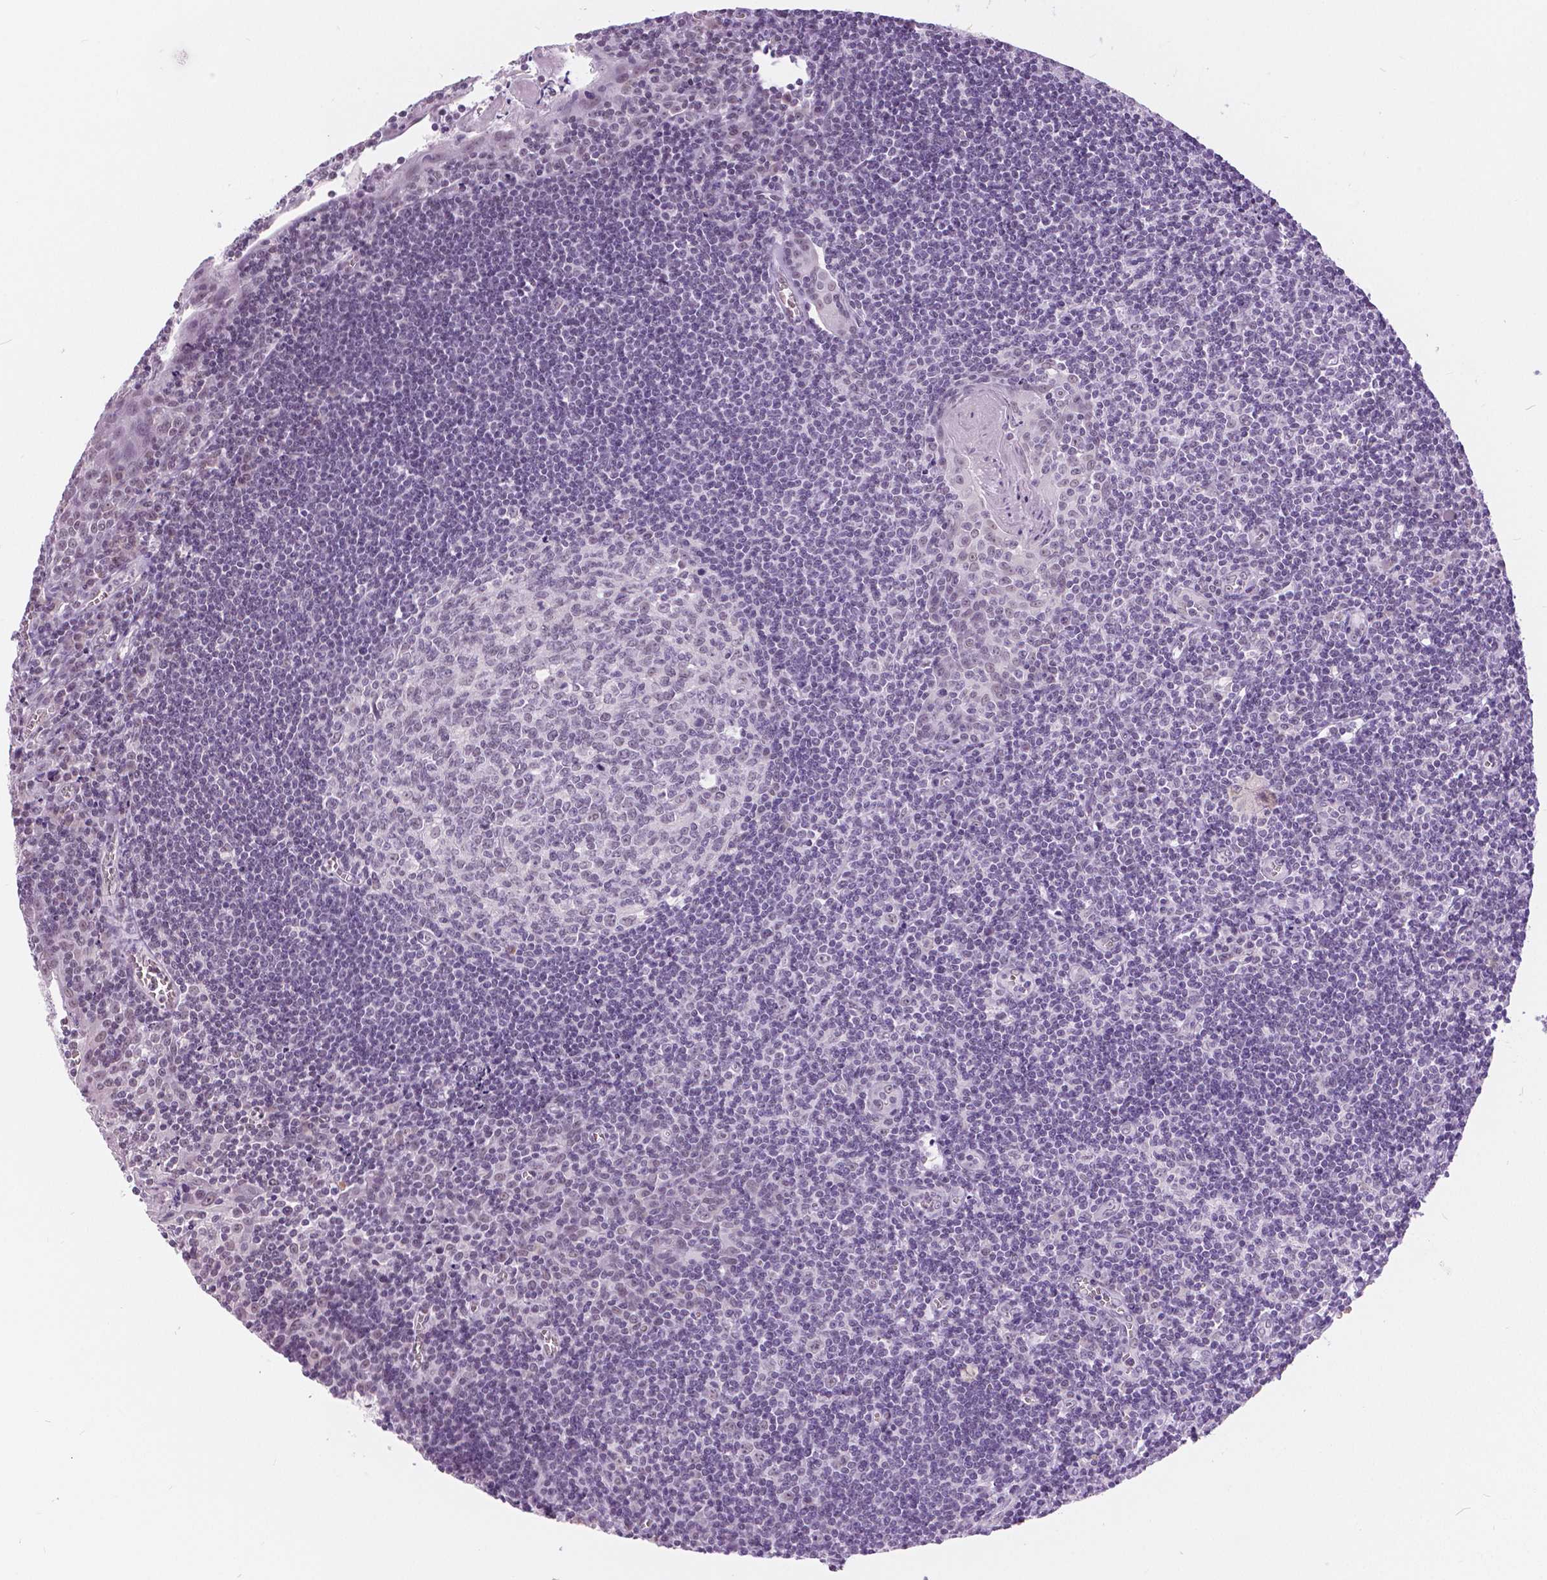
{"staining": {"intensity": "negative", "quantity": "none", "location": "none"}, "tissue": "tonsil", "cell_type": "Germinal center cells", "image_type": "normal", "snomed": [{"axis": "morphology", "description": "Normal tissue, NOS"}, {"axis": "morphology", "description": "Inflammation, NOS"}, {"axis": "topography", "description": "Tonsil"}], "caption": "DAB (3,3'-diaminobenzidine) immunohistochemical staining of normal tonsil demonstrates no significant expression in germinal center cells.", "gene": "MYOM1", "patient": {"sex": "female", "age": 31}}